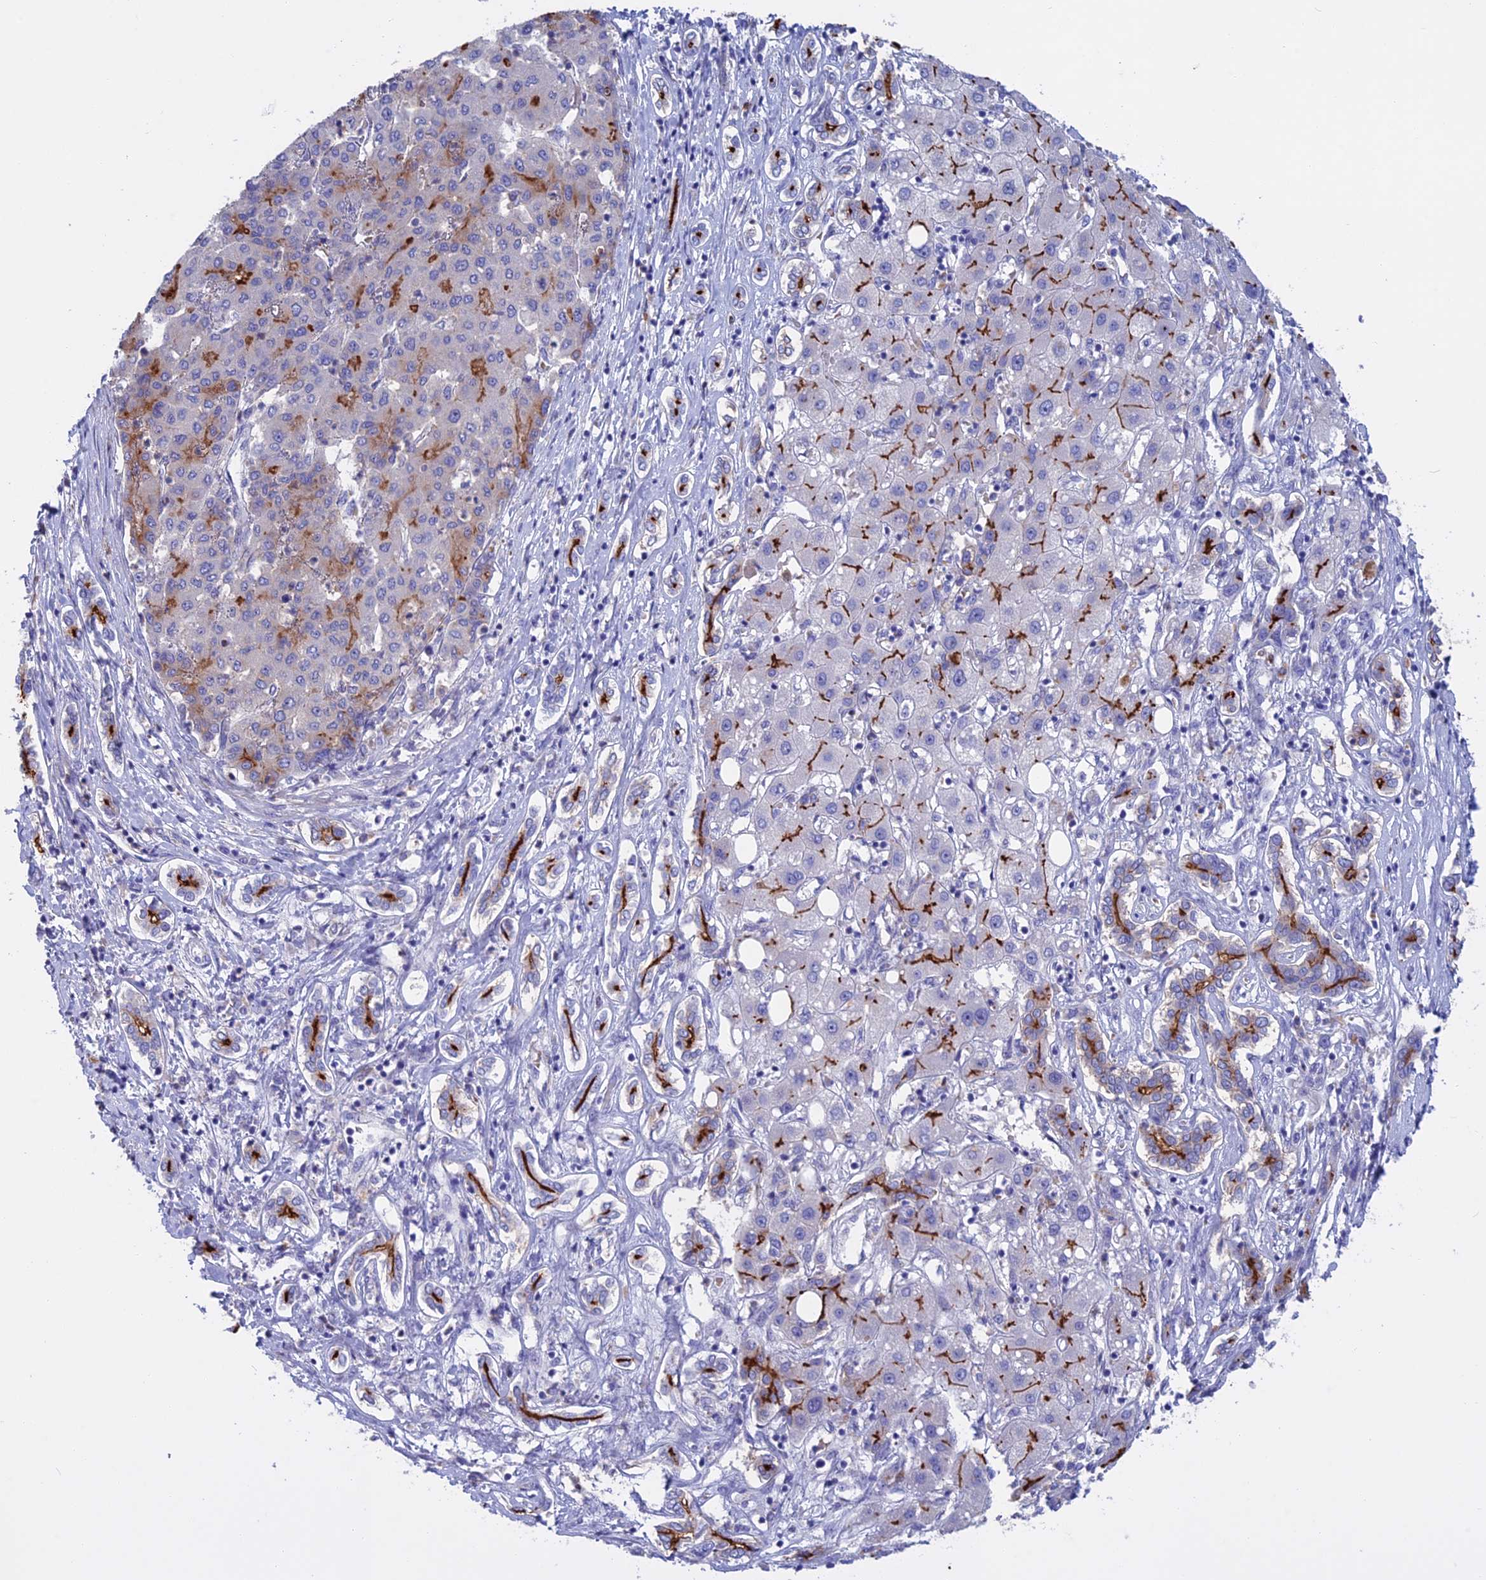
{"staining": {"intensity": "strong", "quantity": "<25%", "location": "cytoplasmic/membranous"}, "tissue": "liver cancer", "cell_type": "Tumor cells", "image_type": "cancer", "snomed": [{"axis": "morphology", "description": "Carcinoma, Hepatocellular, NOS"}, {"axis": "topography", "description": "Liver"}], "caption": "Strong cytoplasmic/membranous positivity for a protein is identified in about <25% of tumor cells of hepatocellular carcinoma (liver) using immunohistochemistry (IHC).", "gene": "SLC2A6", "patient": {"sex": "male", "age": 65}}